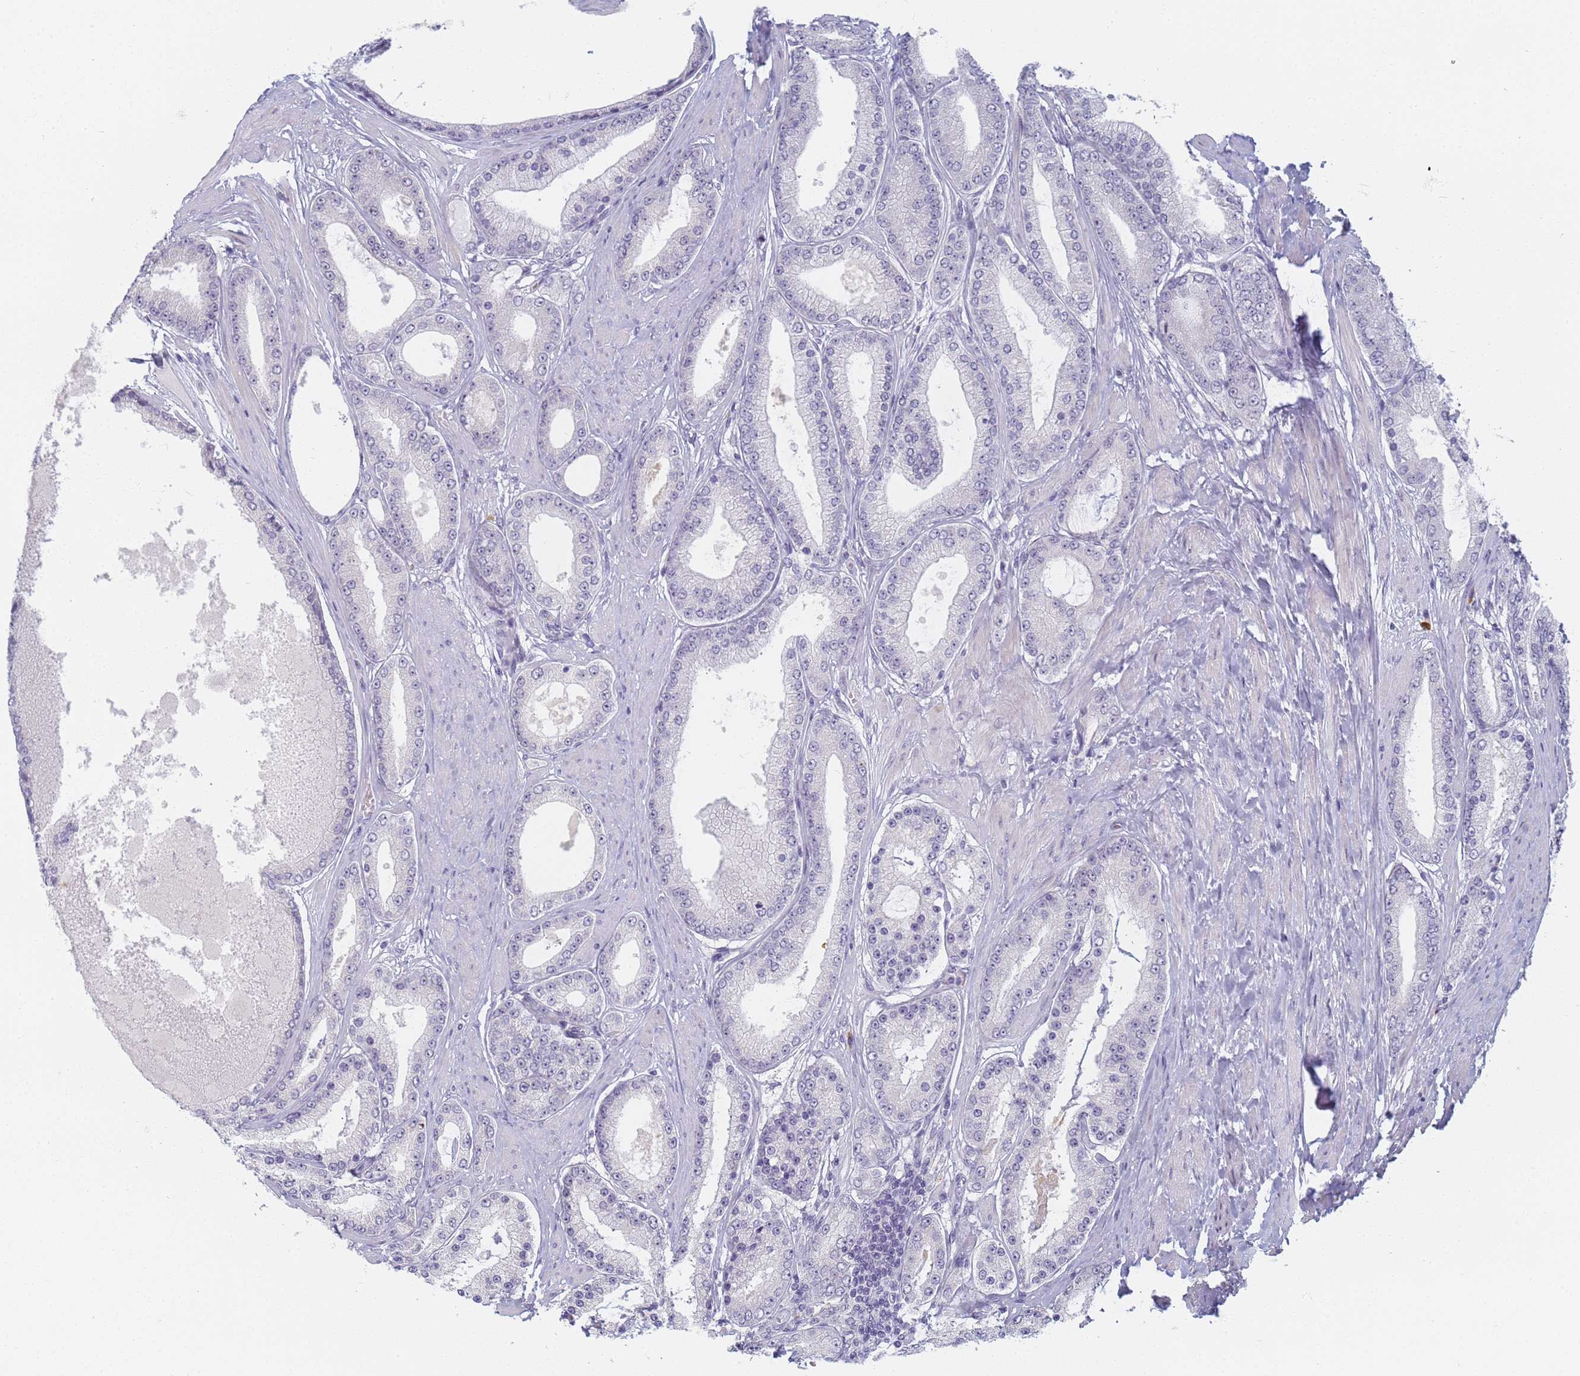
{"staining": {"intensity": "negative", "quantity": "none", "location": "none"}, "tissue": "prostate cancer", "cell_type": "Tumor cells", "image_type": "cancer", "snomed": [{"axis": "morphology", "description": "Adenocarcinoma, High grade"}, {"axis": "topography", "description": "Prostate"}], "caption": "Tumor cells are negative for brown protein staining in high-grade adenocarcinoma (prostate). The staining is performed using DAB brown chromogen with nuclei counter-stained in using hematoxylin.", "gene": "SLC38A9", "patient": {"sex": "male", "age": 59}}